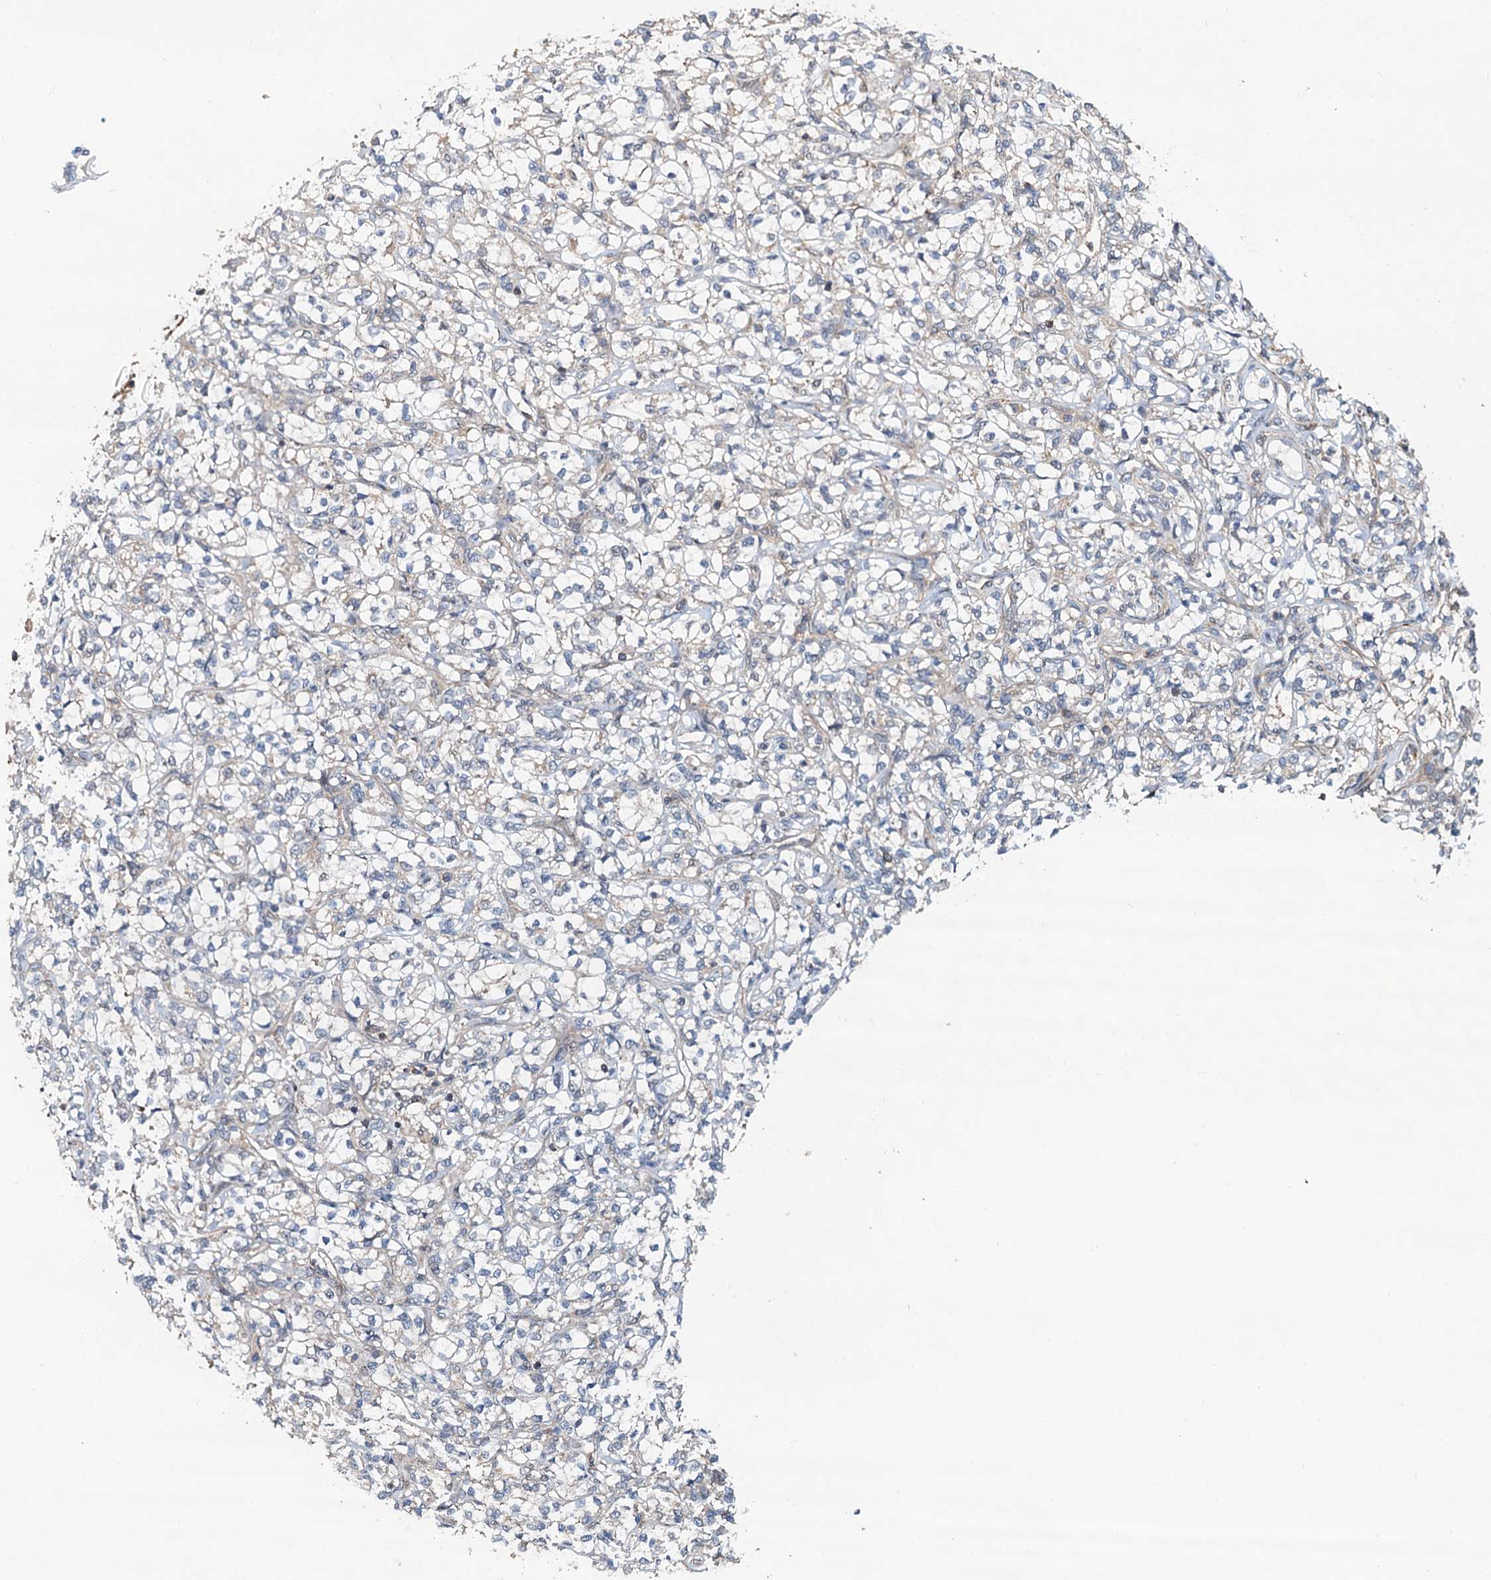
{"staining": {"intensity": "weak", "quantity": "<25%", "location": "cytoplasmic/membranous"}, "tissue": "renal cancer", "cell_type": "Tumor cells", "image_type": "cancer", "snomed": [{"axis": "morphology", "description": "Adenocarcinoma, NOS"}, {"axis": "topography", "description": "Kidney"}], "caption": "Immunohistochemical staining of renal cancer demonstrates no significant positivity in tumor cells.", "gene": "AAGAB", "patient": {"sex": "female", "age": 69}}